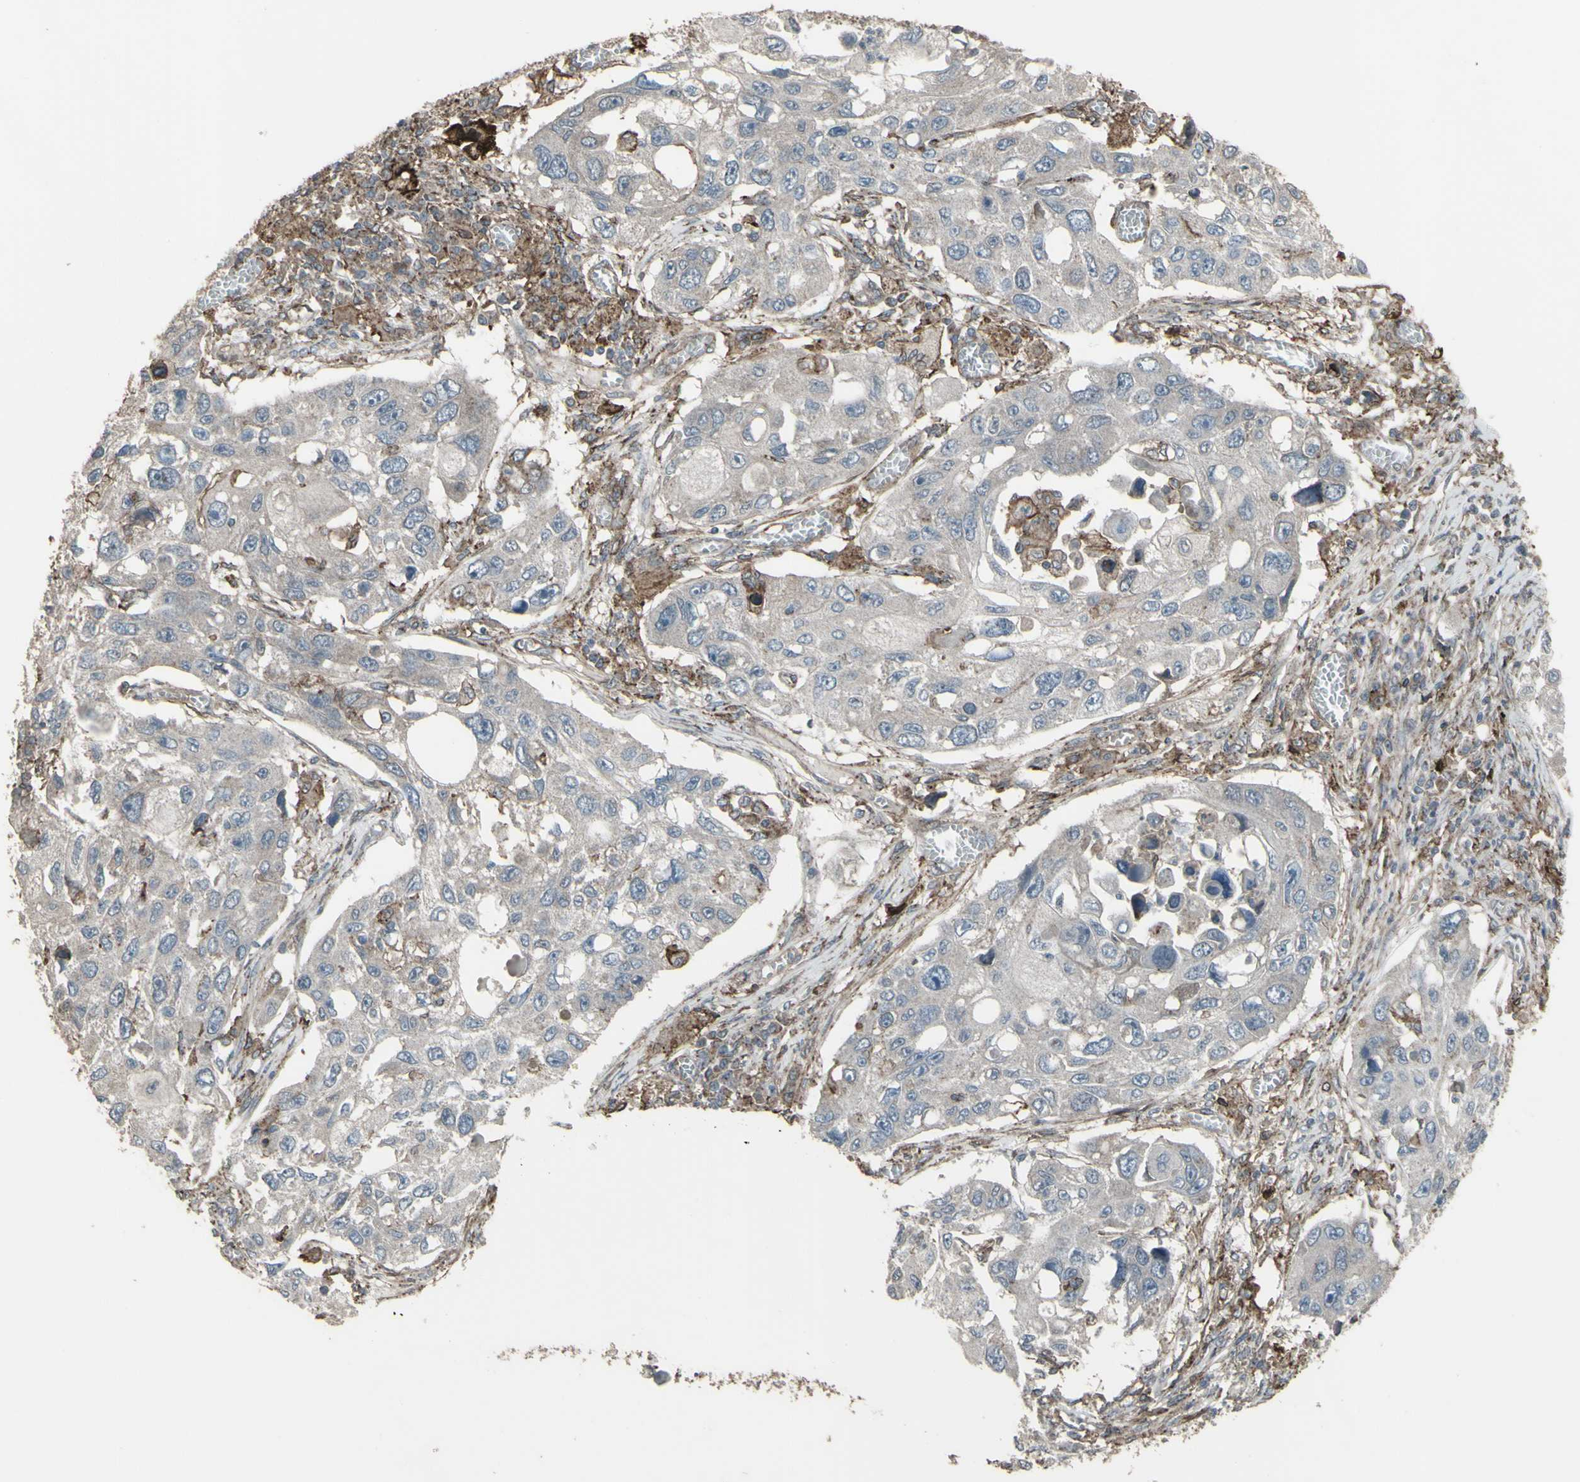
{"staining": {"intensity": "negative", "quantity": "none", "location": "none"}, "tissue": "lung cancer", "cell_type": "Tumor cells", "image_type": "cancer", "snomed": [{"axis": "morphology", "description": "Squamous cell carcinoma, NOS"}, {"axis": "topography", "description": "Lung"}], "caption": "A photomicrograph of lung squamous cell carcinoma stained for a protein exhibits no brown staining in tumor cells. (IHC, brightfield microscopy, high magnification).", "gene": "SMO", "patient": {"sex": "male", "age": 71}}